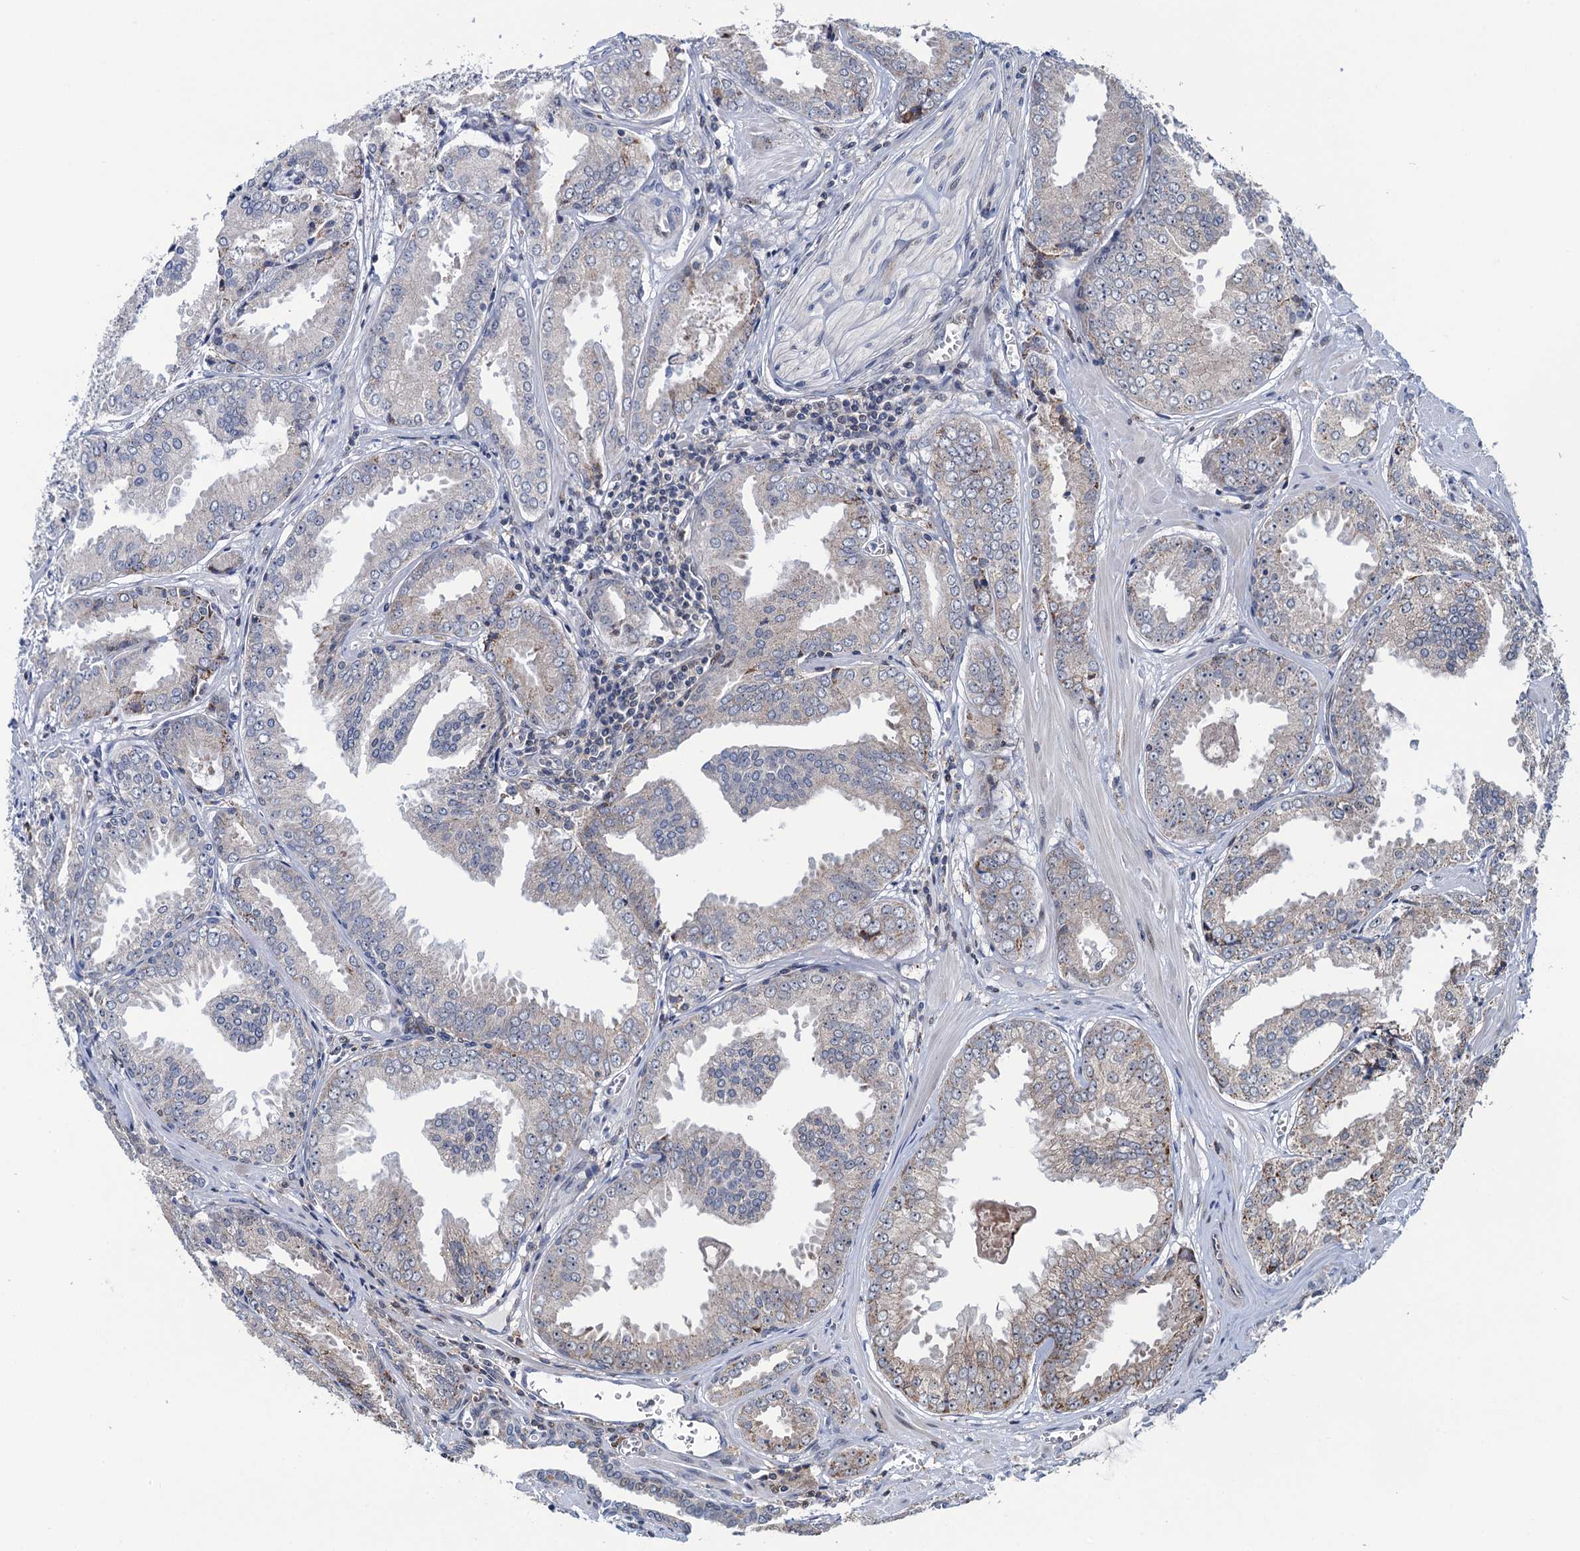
{"staining": {"intensity": "negative", "quantity": "none", "location": "none"}, "tissue": "prostate cancer", "cell_type": "Tumor cells", "image_type": "cancer", "snomed": [{"axis": "morphology", "description": "Adenocarcinoma, Low grade"}, {"axis": "topography", "description": "Prostate"}], "caption": "Tumor cells show no significant staining in prostate low-grade adenocarcinoma.", "gene": "CCDC102A", "patient": {"sex": "male", "age": 67}}